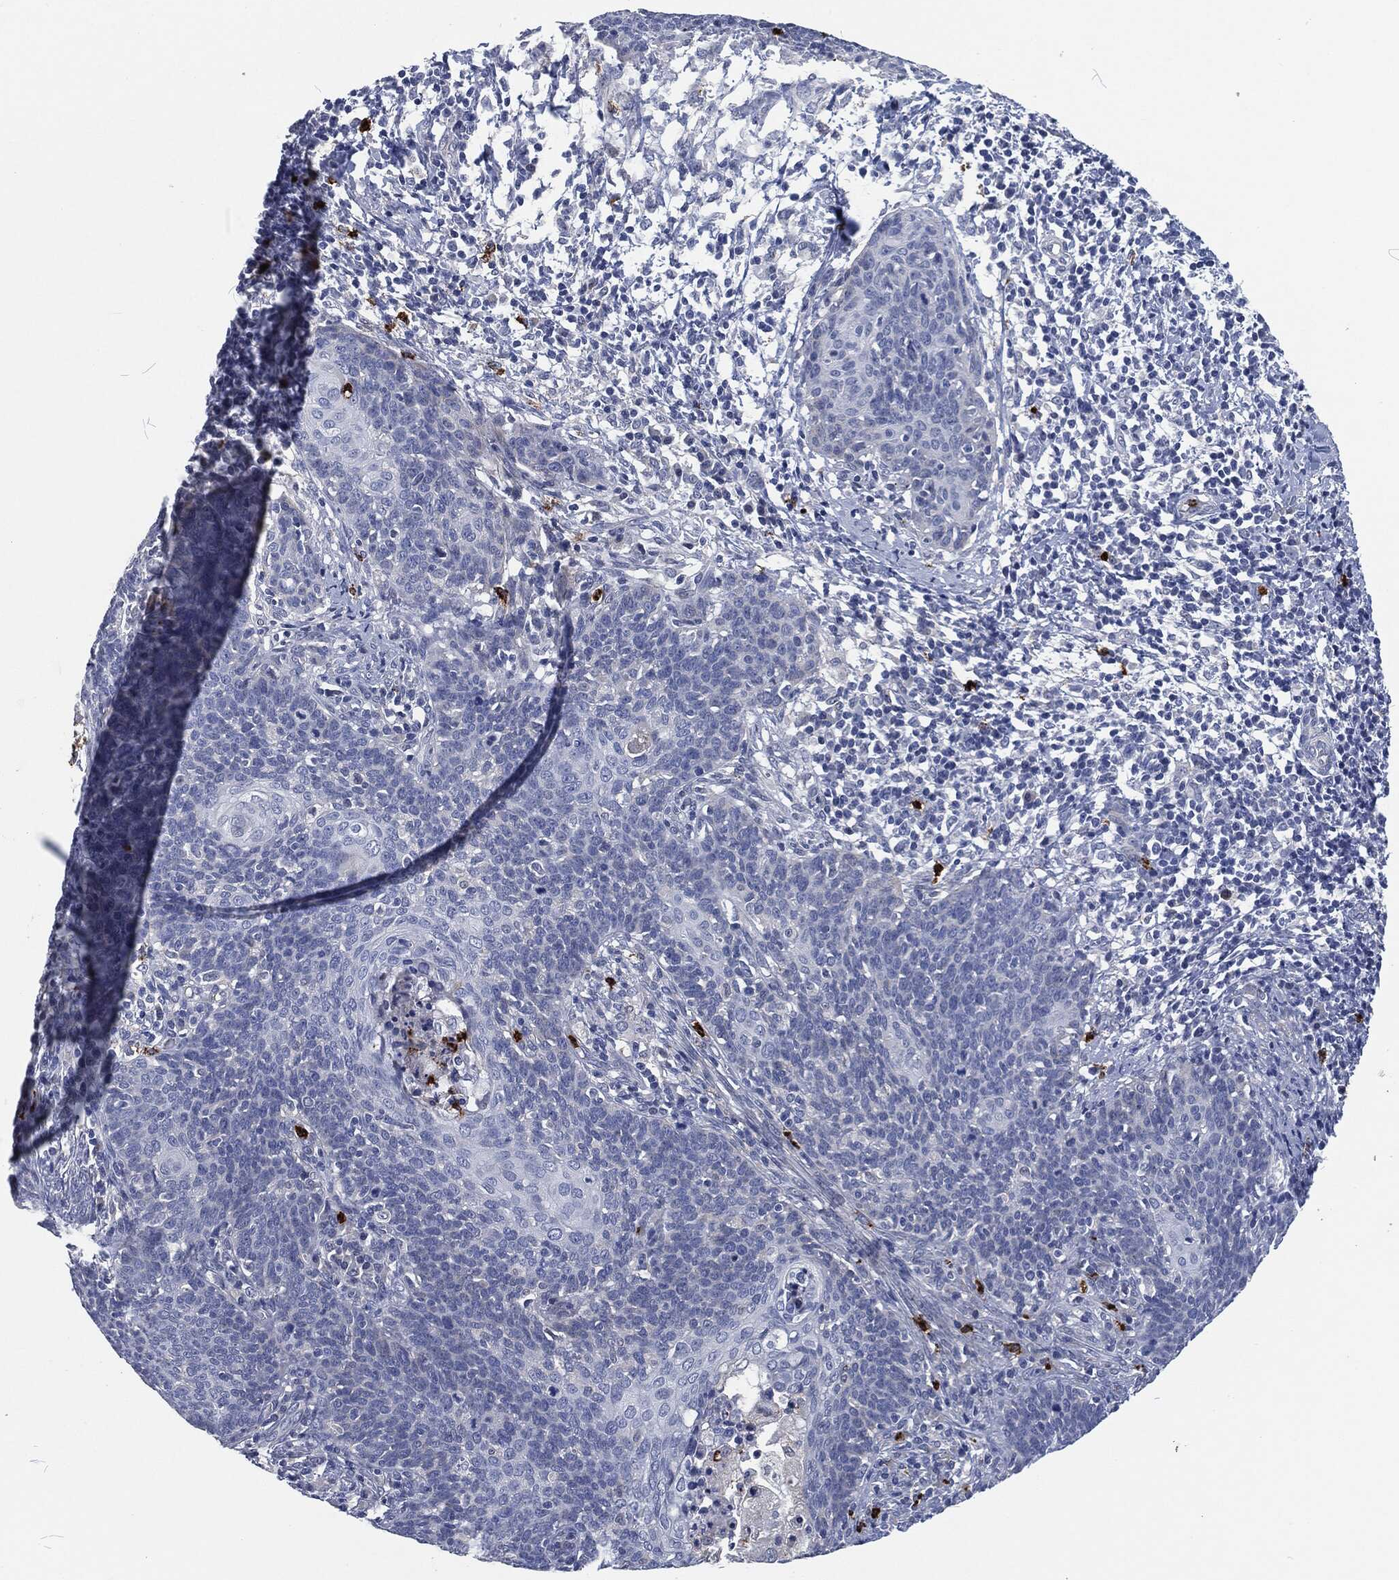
{"staining": {"intensity": "negative", "quantity": "none", "location": "none"}, "tissue": "cervical cancer", "cell_type": "Tumor cells", "image_type": "cancer", "snomed": [{"axis": "morphology", "description": "Squamous cell carcinoma, NOS"}, {"axis": "topography", "description": "Cervix"}], "caption": "Protein analysis of cervical cancer (squamous cell carcinoma) exhibits no significant positivity in tumor cells.", "gene": "MPO", "patient": {"sex": "female", "age": 39}}